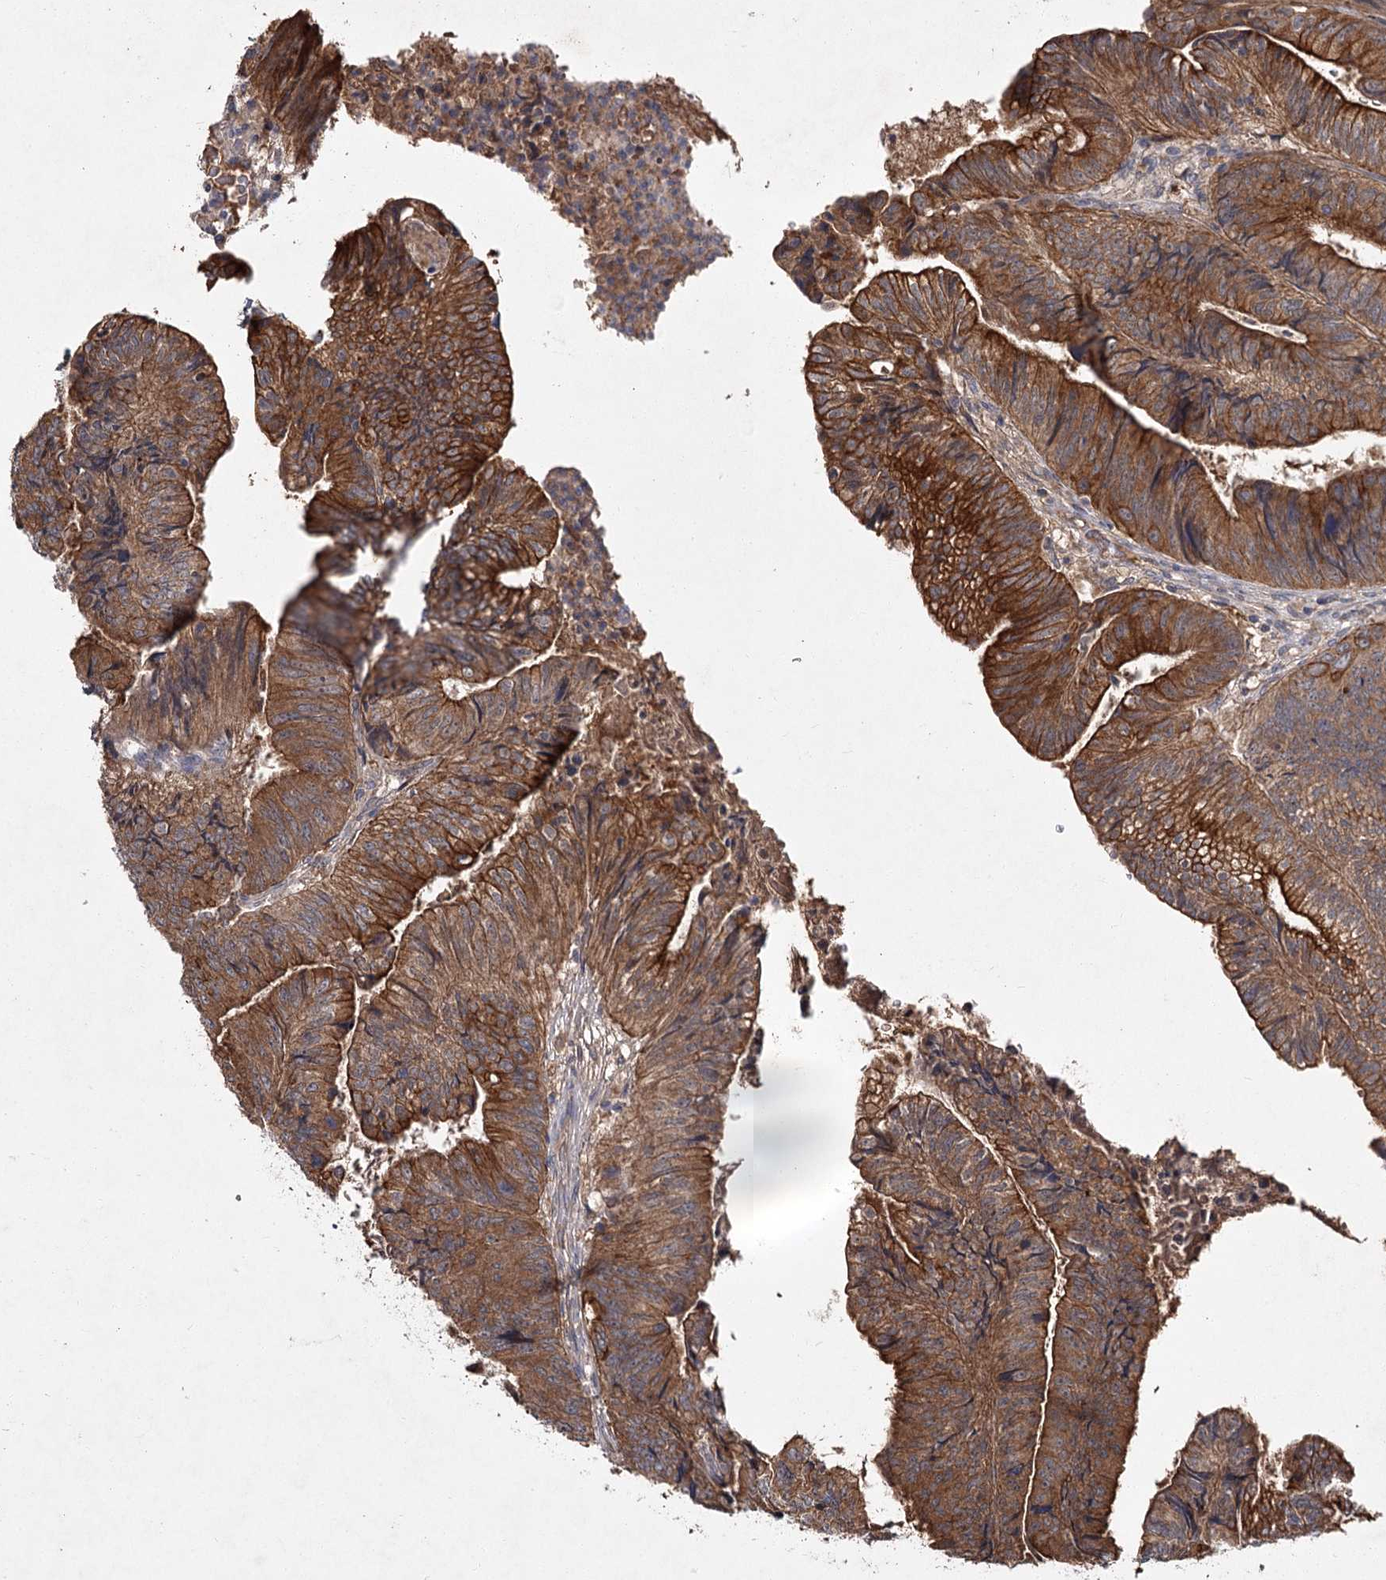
{"staining": {"intensity": "strong", "quantity": ">75%", "location": "cytoplasmic/membranous"}, "tissue": "colorectal cancer", "cell_type": "Tumor cells", "image_type": "cancer", "snomed": [{"axis": "morphology", "description": "Adenocarcinoma, NOS"}, {"axis": "topography", "description": "Colon"}], "caption": "A high amount of strong cytoplasmic/membranous expression is appreciated in approximately >75% of tumor cells in colorectal cancer tissue. (DAB (3,3'-diaminobenzidine) = brown stain, brightfield microscopy at high magnification).", "gene": "MFN1", "patient": {"sex": "female", "age": 67}}